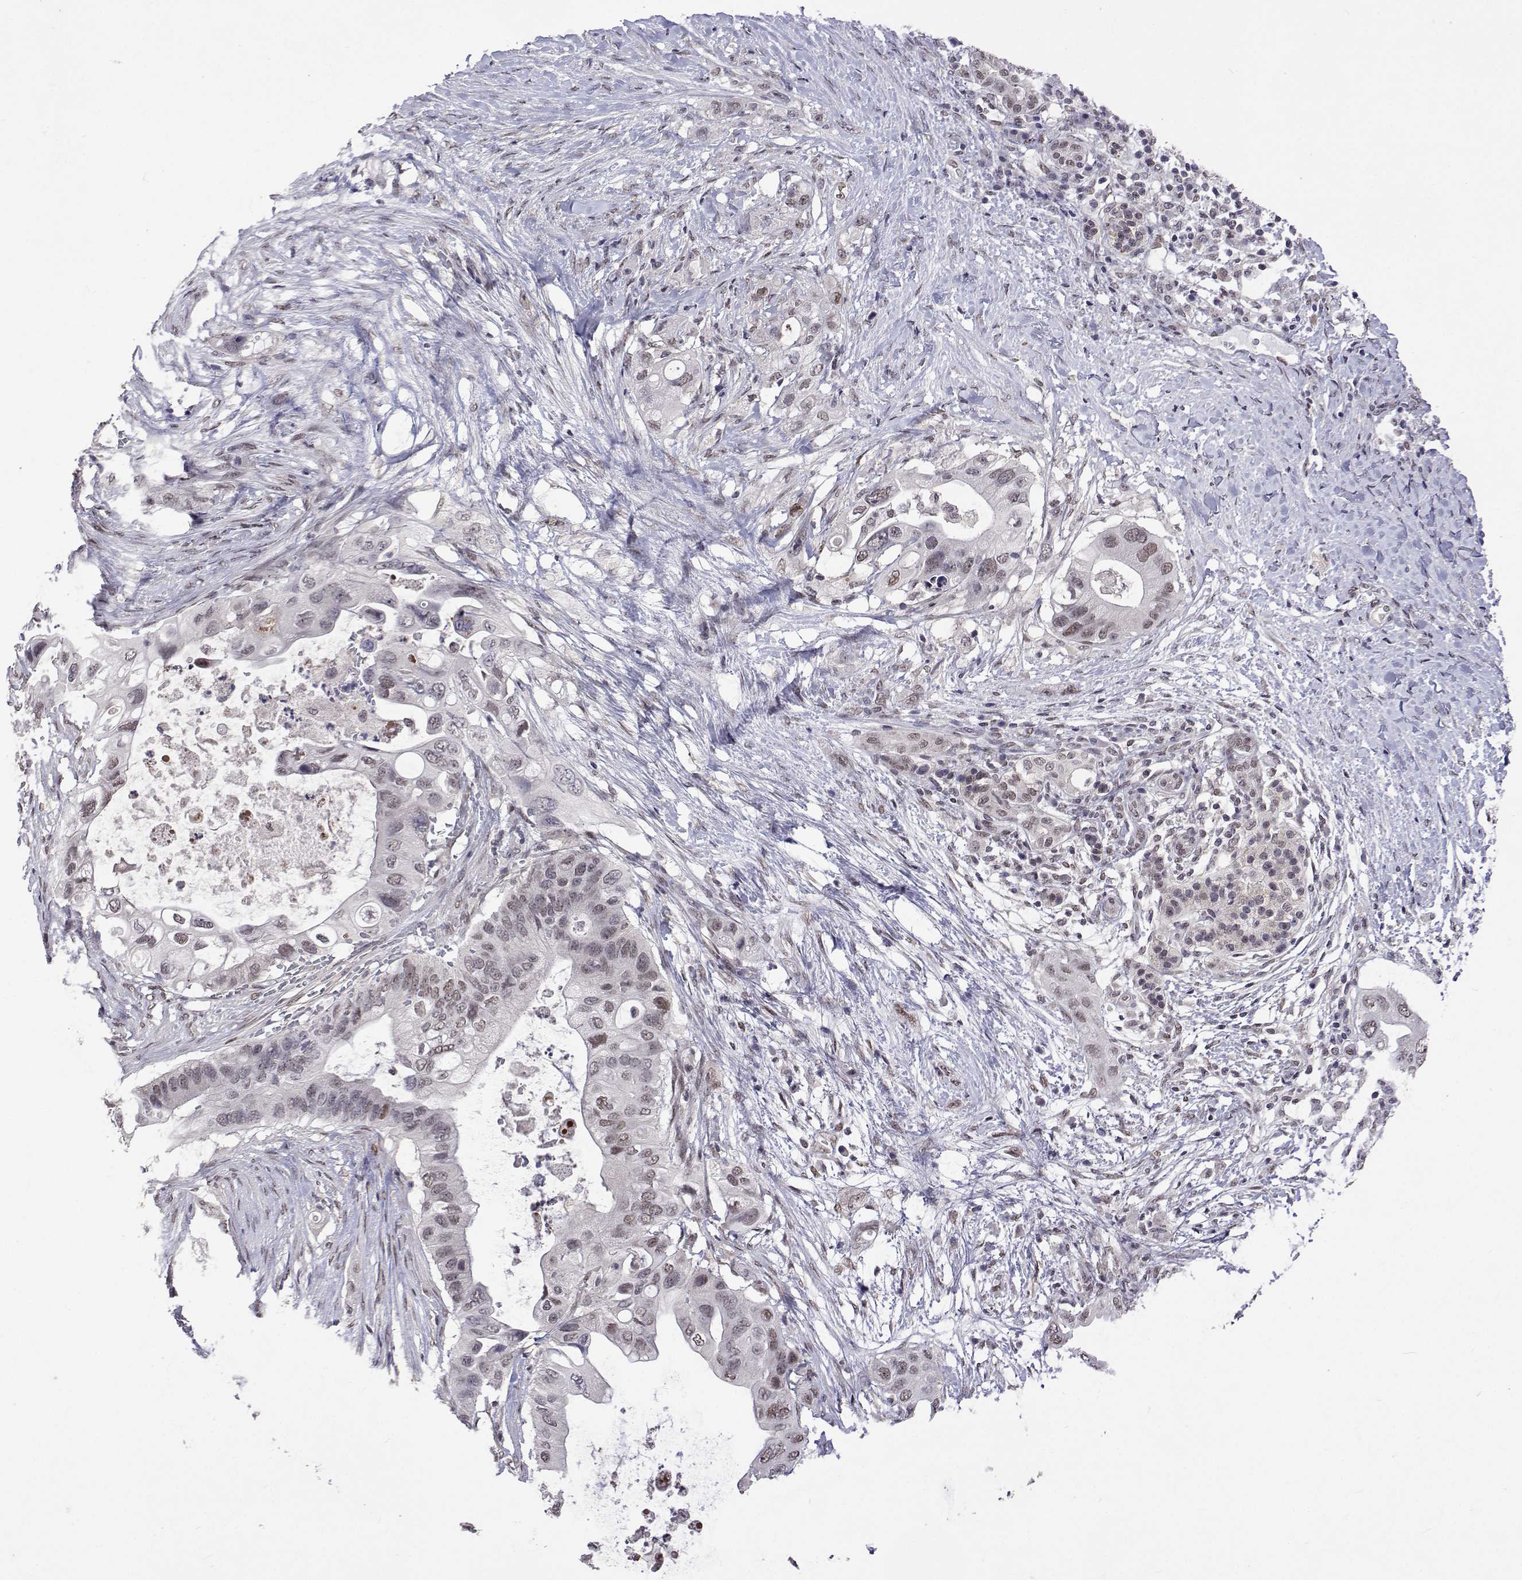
{"staining": {"intensity": "weak", "quantity": ">75%", "location": "nuclear"}, "tissue": "pancreatic cancer", "cell_type": "Tumor cells", "image_type": "cancer", "snomed": [{"axis": "morphology", "description": "Adenocarcinoma, NOS"}, {"axis": "topography", "description": "Pancreas"}], "caption": "Pancreatic cancer was stained to show a protein in brown. There is low levels of weak nuclear expression in about >75% of tumor cells.", "gene": "HNRNPA0", "patient": {"sex": "female", "age": 72}}